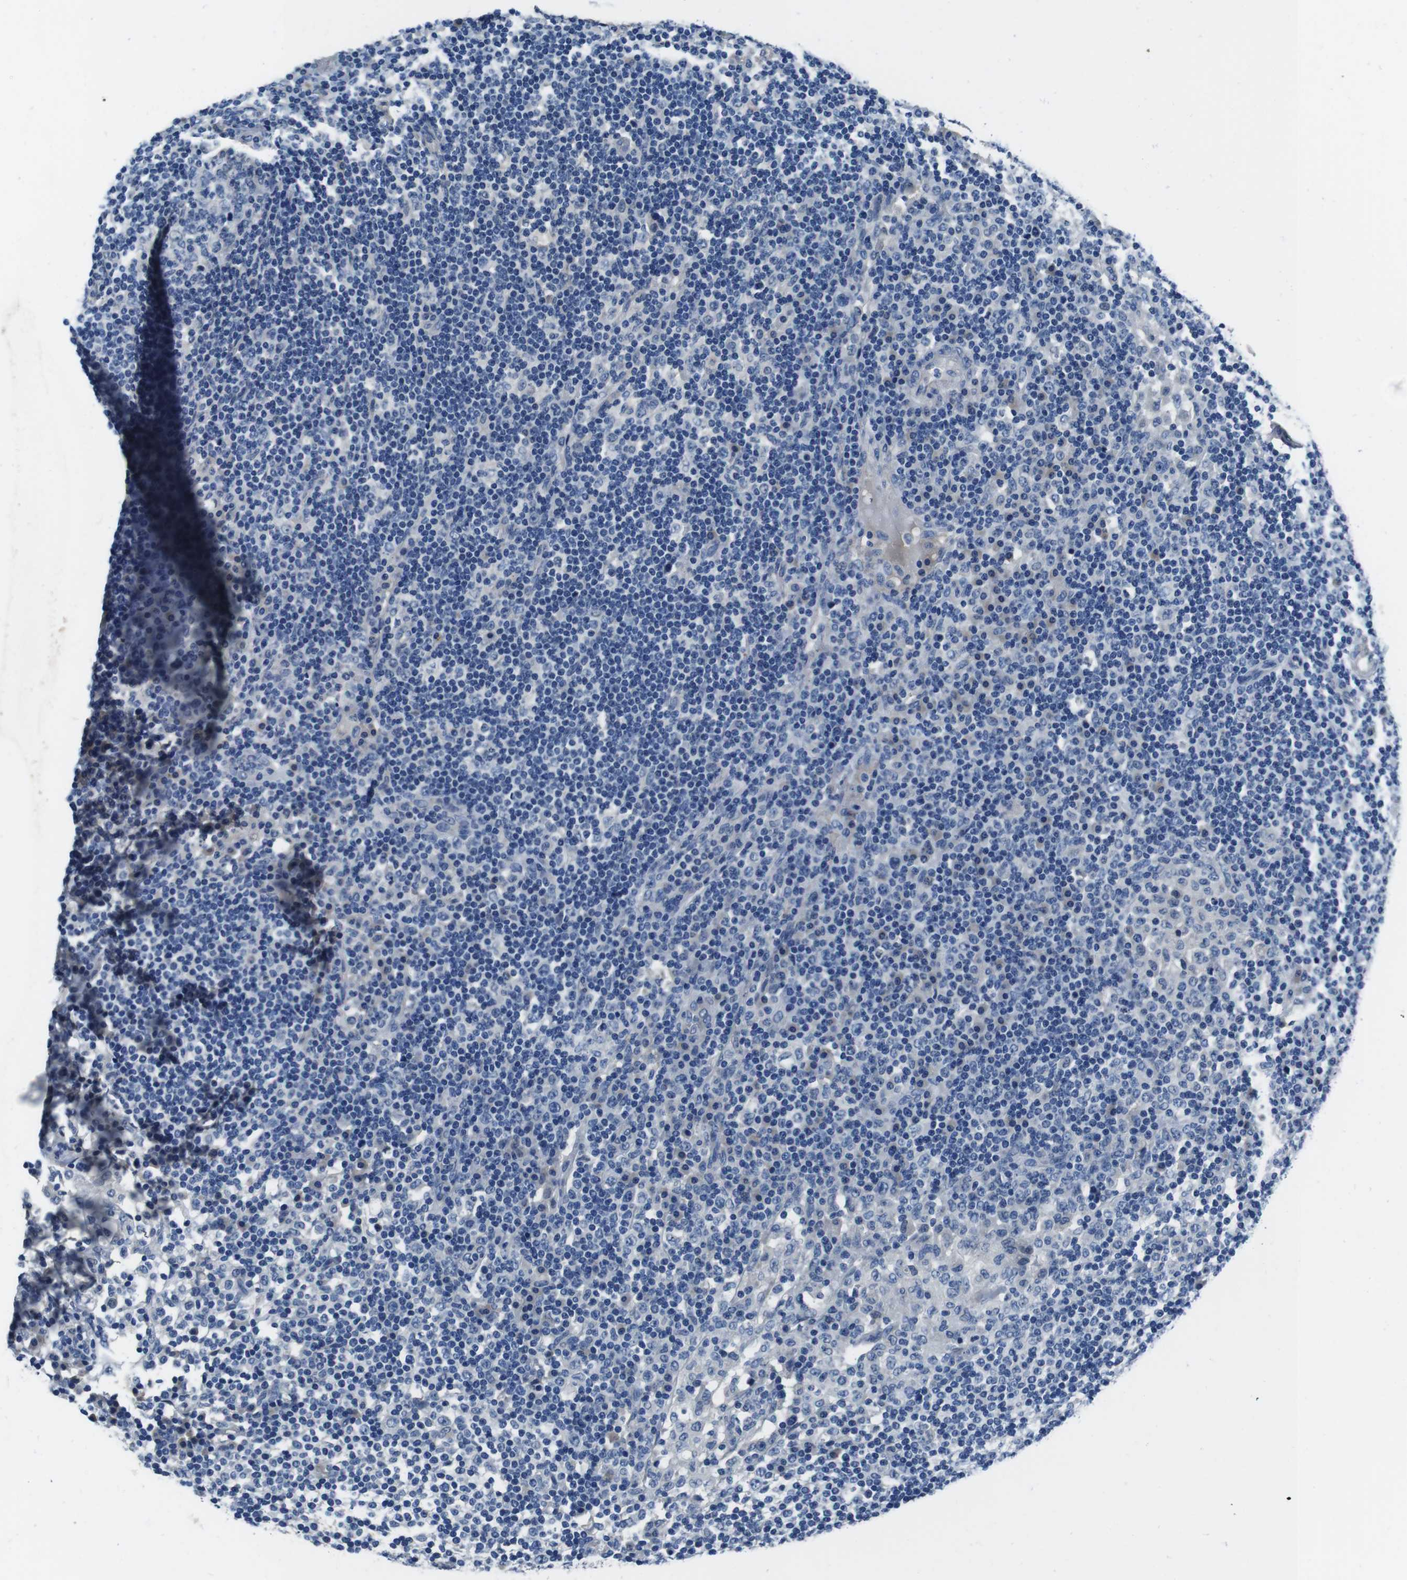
{"staining": {"intensity": "negative", "quantity": "none", "location": "none"}, "tissue": "lymph node", "cell_type": "Germinal center cells", "image_type": "normal", "snomed": [{"axis": "morphology", "description": "Normal tissue, NOS"}, {"axis": "topography", "description": "Lymph node"}], "caption": "An immunohistochemistry (IHC) micrograph of benign lymph node is shown. There is no staining in germinal center cells of lymph node. (Stains: DAB IHC with hematoxylin counter stain, Microscopy: brightfield microscopy at high magnification).", "gene": "CASQ1", "patient": {"sex": "female", "age": 53}}